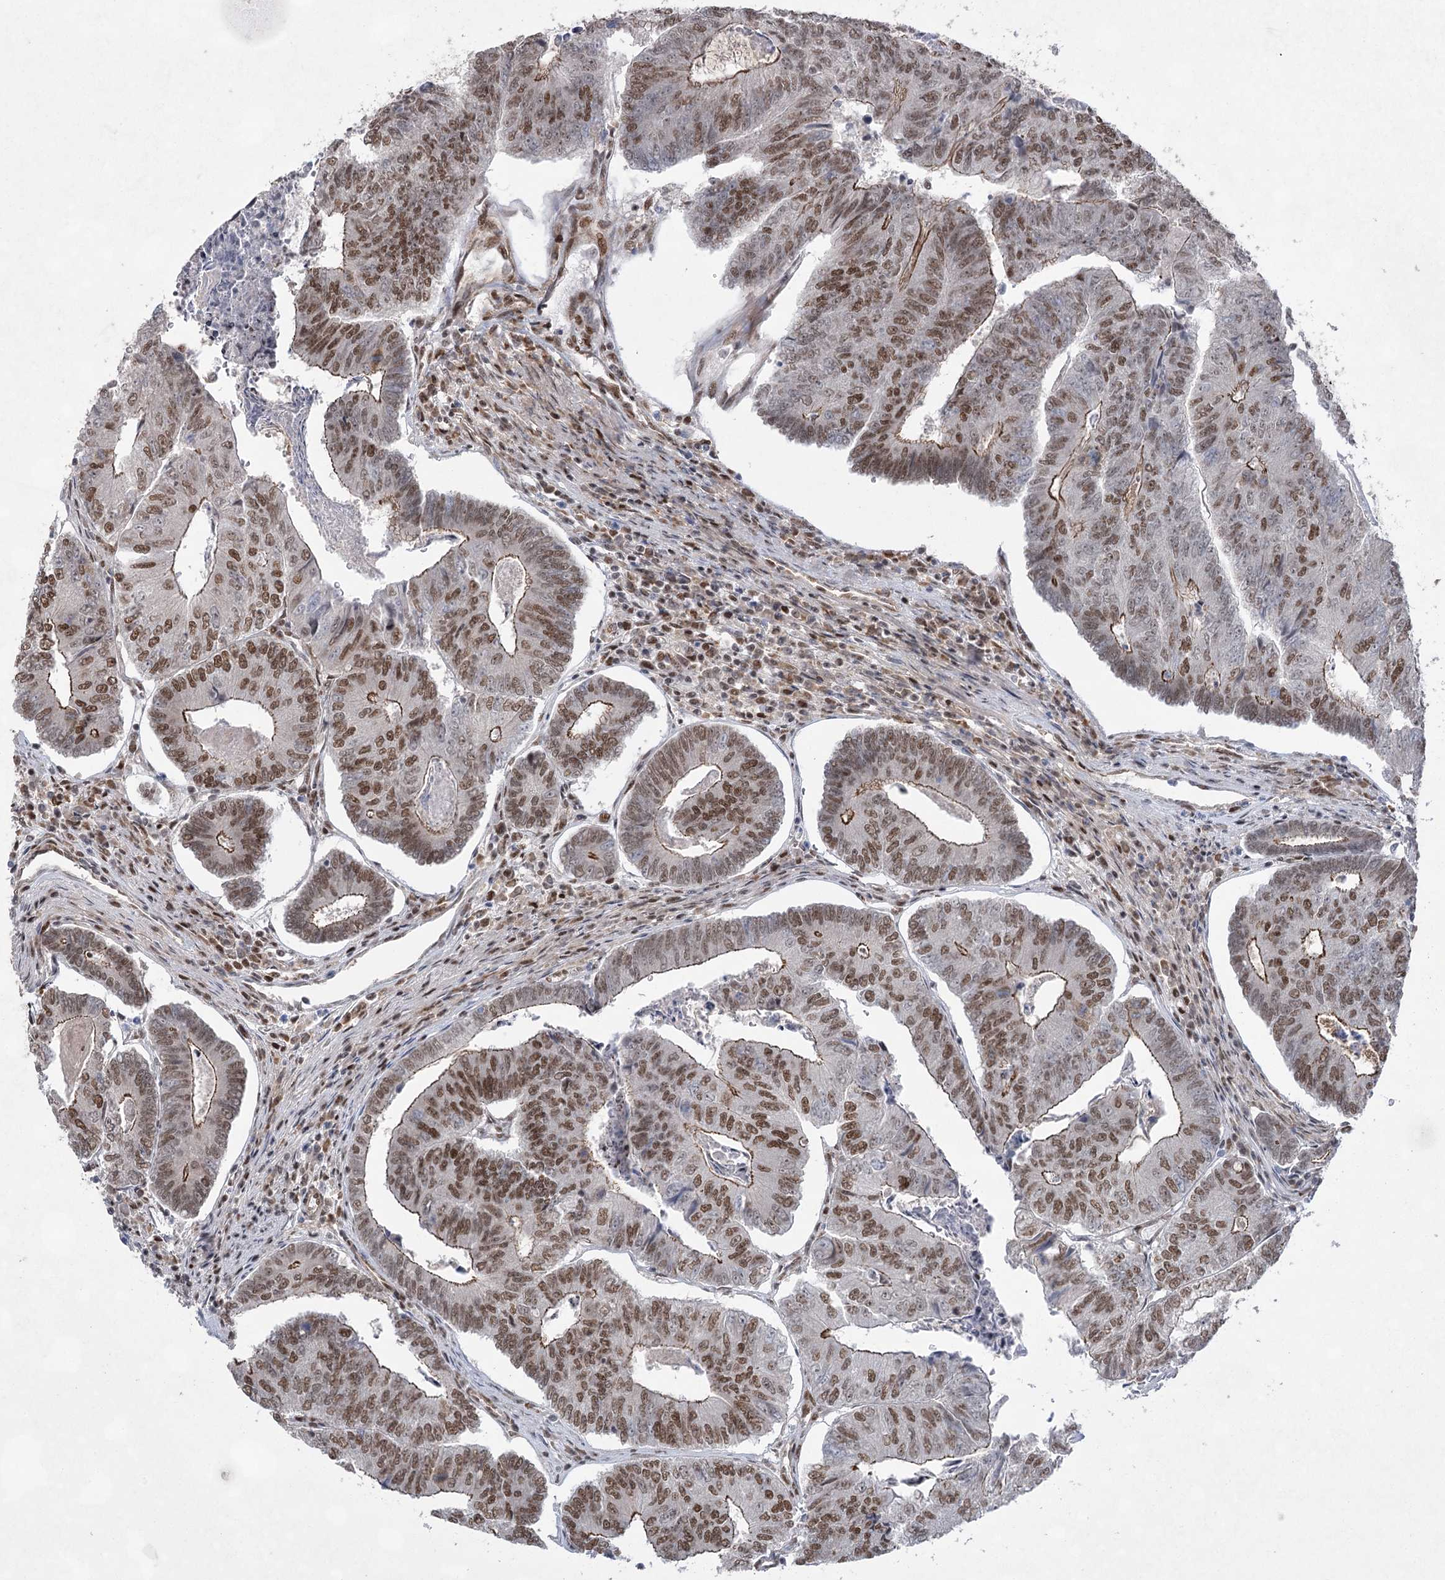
{"staining": {"intensity": "moderate", "quantity": ">75%", "location": "cytoplasmic/membranous,nuclear"}, "tissue": "colorectal cancer", "cell_type": "Tumor cells", "image_type": "cancer", "snomed": [{"axis": "morphology", "description": "Adenocarcinoma, NOS"}, {"axis": "topography", "description": "Colon"}], "caption": "Colorectal adenocarcinoma stained for a protein exhibits moderate cytoplasmic/membranous and nuclear positivity in tumor cells. (IHC, brightfield microscopy, high magnification).", "gene": "ZCCHC8", "patient": {"sex": "female", "age": 67}}